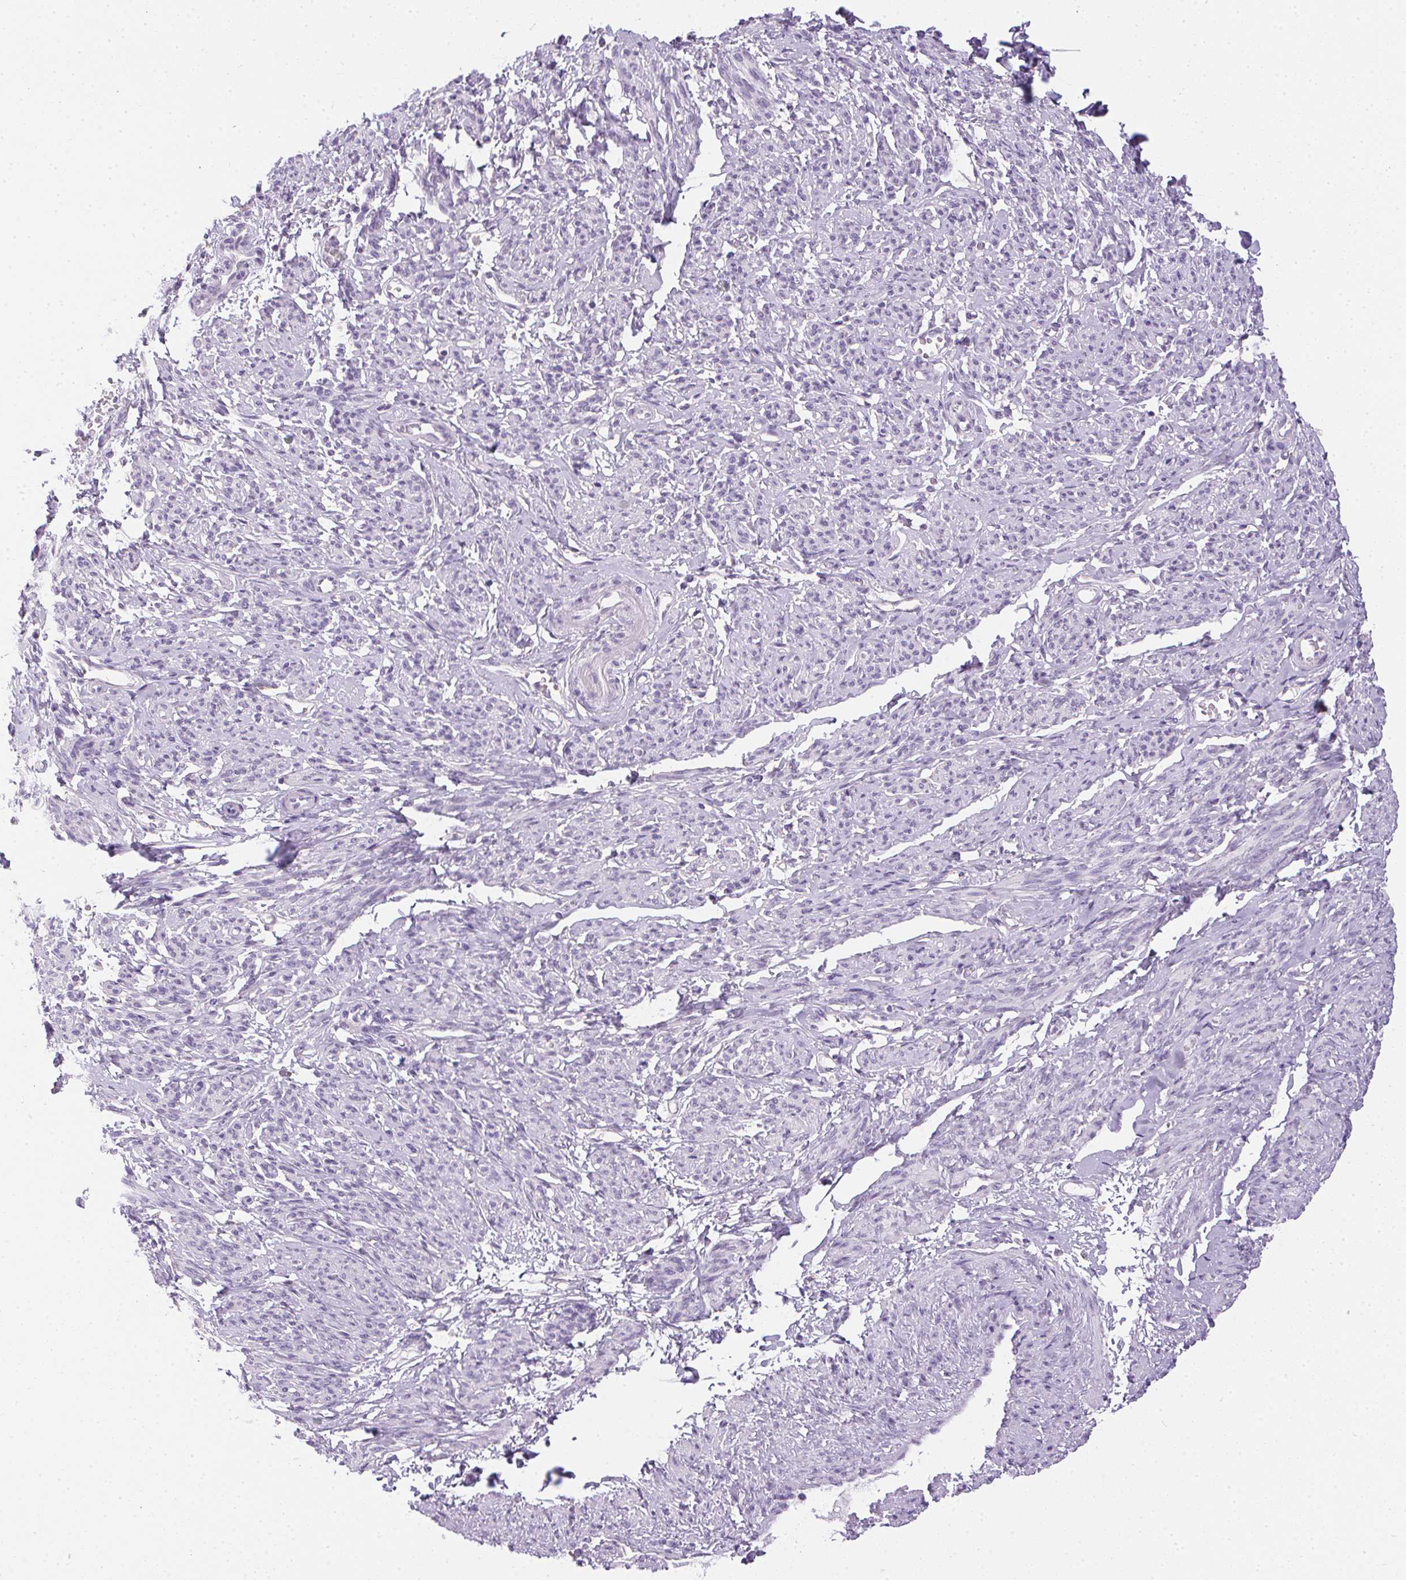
{"staining": {"intensity": "negative", "quantity": "none", "location": "none"}, "tissue": "smooth muscle", "cell_type": "Smooth muscle cells", "image_type": "normal", "snomed": [{"axis": "morphology", "description": "Normal tissue, NOS"}, {"axis": "topography", "description": "Smooth muscle"}], "caption": "There is no significant expression in smooth muscle cells of smooth muscle. (DAB (3,3'-diaminobenzidine) immunohistochemistry (IHC) with hematoxylin counter stain).", "gene": "PRL", "patient": {"sex": "female", "age": 65}}